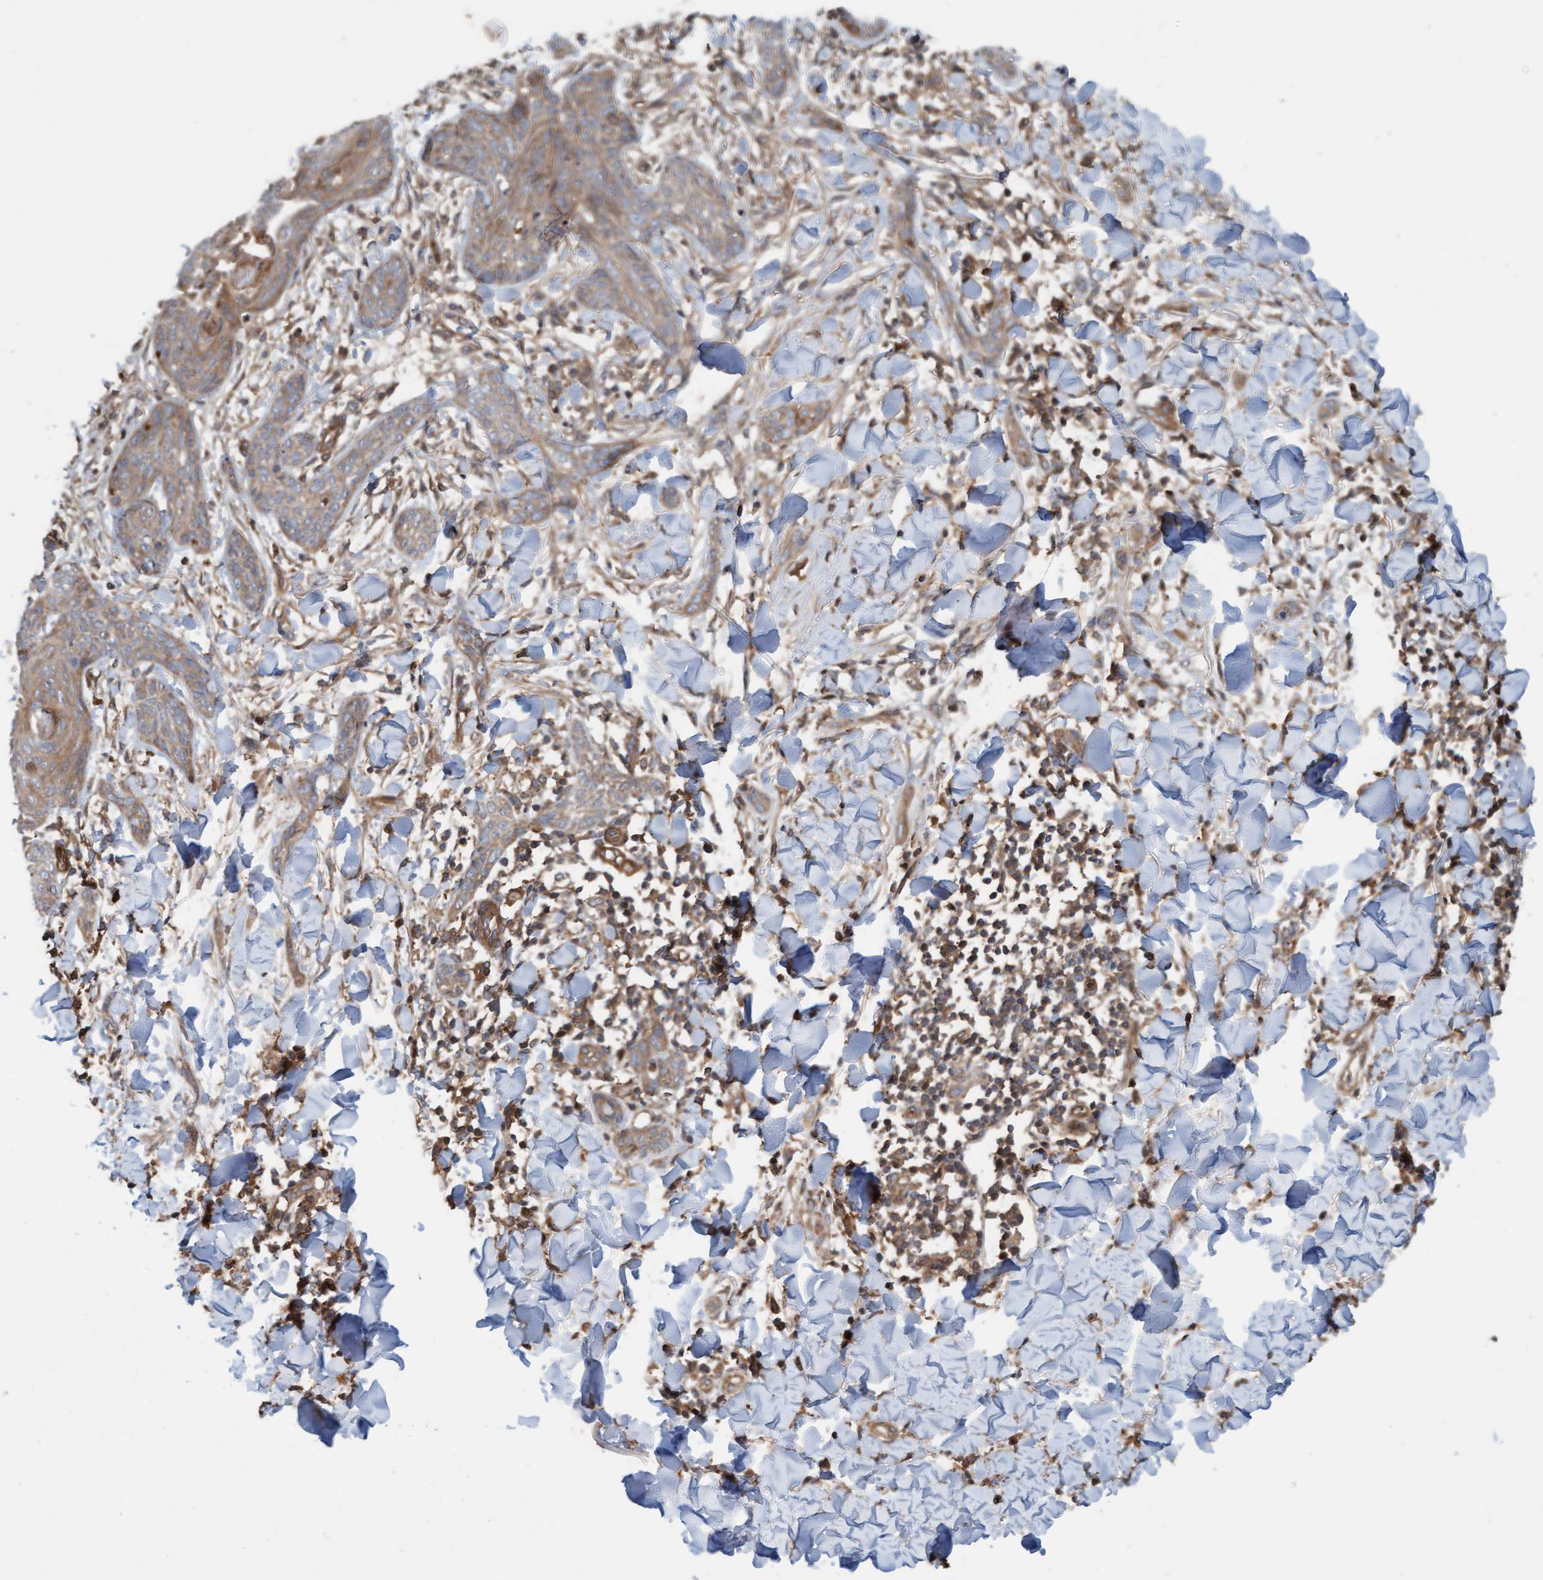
{"staining": {"intensity": "moderate", "quantity": ">75%", "location": "cytoplasmic/membranous"}, "tissue": "skin cancer", "cell_type": "Tumor cells", "image_type": "cancer", "snomed": [{"axis": "morphology", "description": "Basal cell carcinoma"}, {"axis": "topography", "description": "Skin"}], "caption": "A brown stain highlights moderate cytoplasmic/membranous positivity of a protein in skin cancer (basal cell carcinoma) tumor cells. (DAB (3,3'-diaminobenzidine) IHC, brown staining for protein, blue staining for nuclei).", "gene": "ERAL1", "patient": {"sex": "female", "age": 59}}